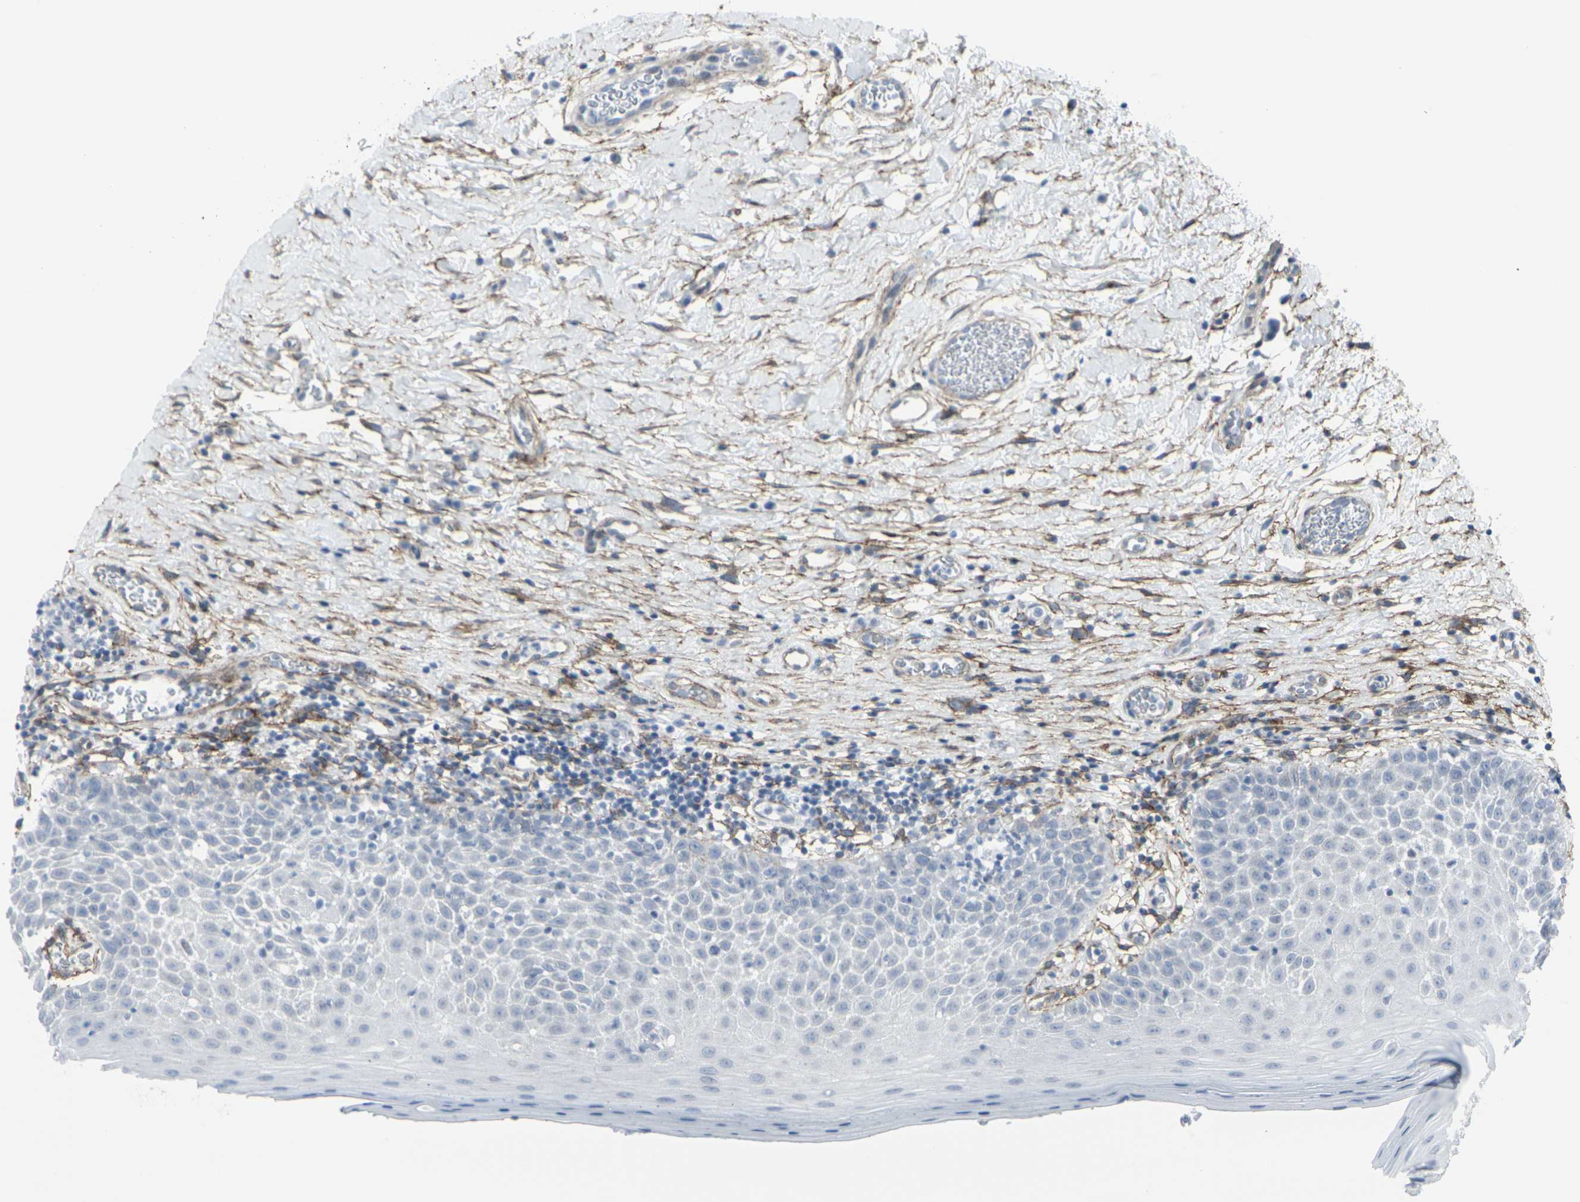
{"staining": {"intensity": "negative", "quantity": "none", "location": "none"}, "tissue": "oral mucosa", "cell_type": "Squamous epithelial cells", "image_type": "normal", "snomed": [{"axis": "morphology", "description": "Normal tissue, NOS"}, {"axis": "topography", "description": "Skeletal muscle"}, {"axis": "topography", "description": "Oral tissue"}], "caption": "Immunohistochemistry of unremarkable oral mucosa shows no expression in squamous epithelial cells.", "gene": "CDH11", "patient": {"sex": "male", "age": 58}}